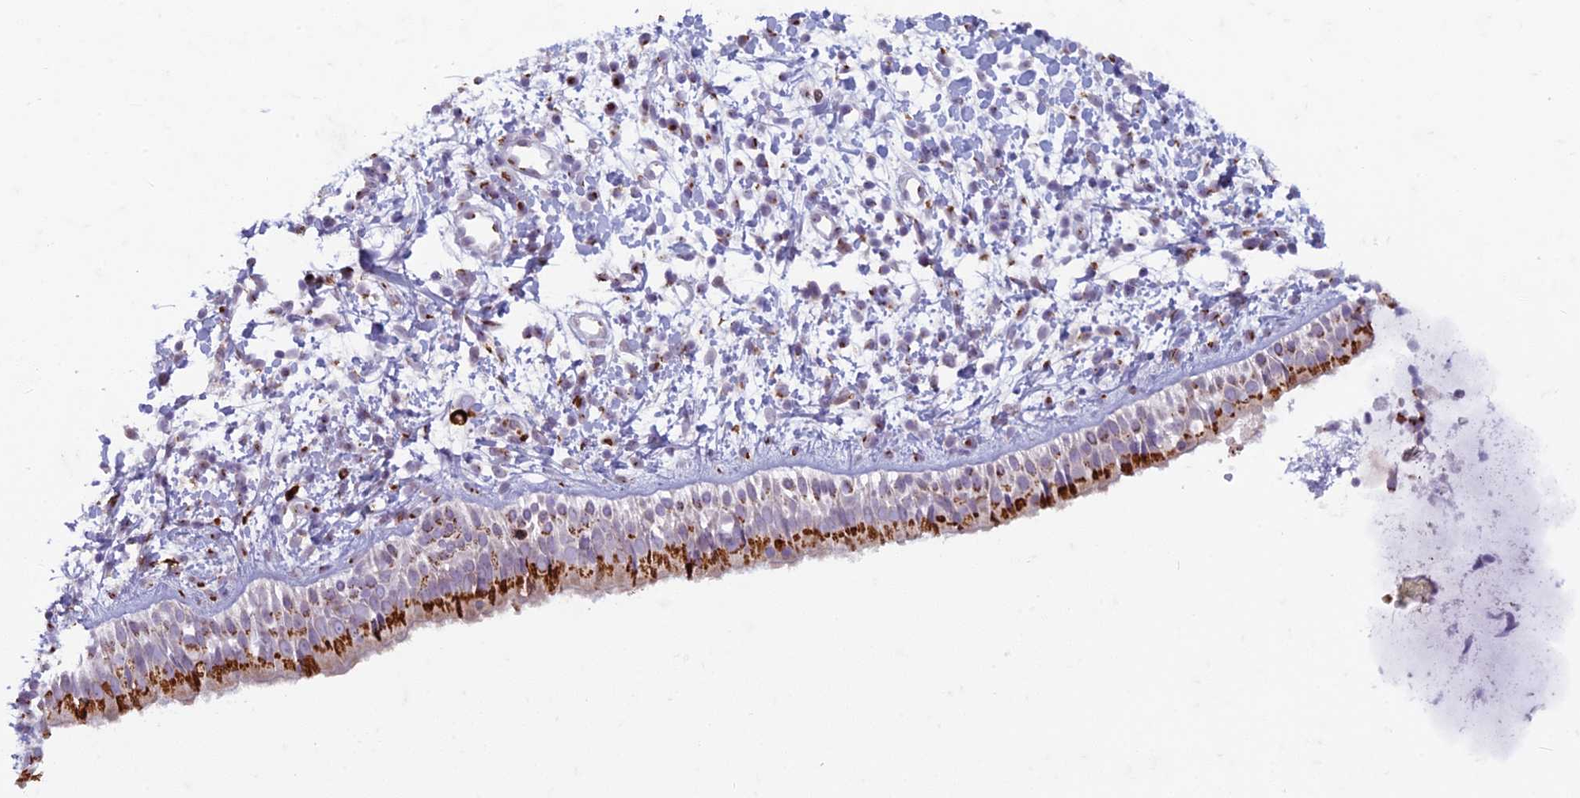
{"staining": {"intensity": "strong", "quantity": "25%-75%", "location": "cytoplasmic/membranous"}, "tissue": "nasopharynx", "cell_type": "Respiratory epithelial cells", "image_type": "normal", "snomed": [{"axis": "morphology", "description": "Normal tissue, NOS"}, {"axis": "topography", "description": "Nasopharynx"}], "caption": "Immunohistochemical staining of unremarkable nasopharynx displays high levels of strong cytoplasmic/membranous expression in approximately 25%-75% of respiratory epithelial cells.", "gene": "FAM3C", "patient": {"sex": "male", "age": 22}}